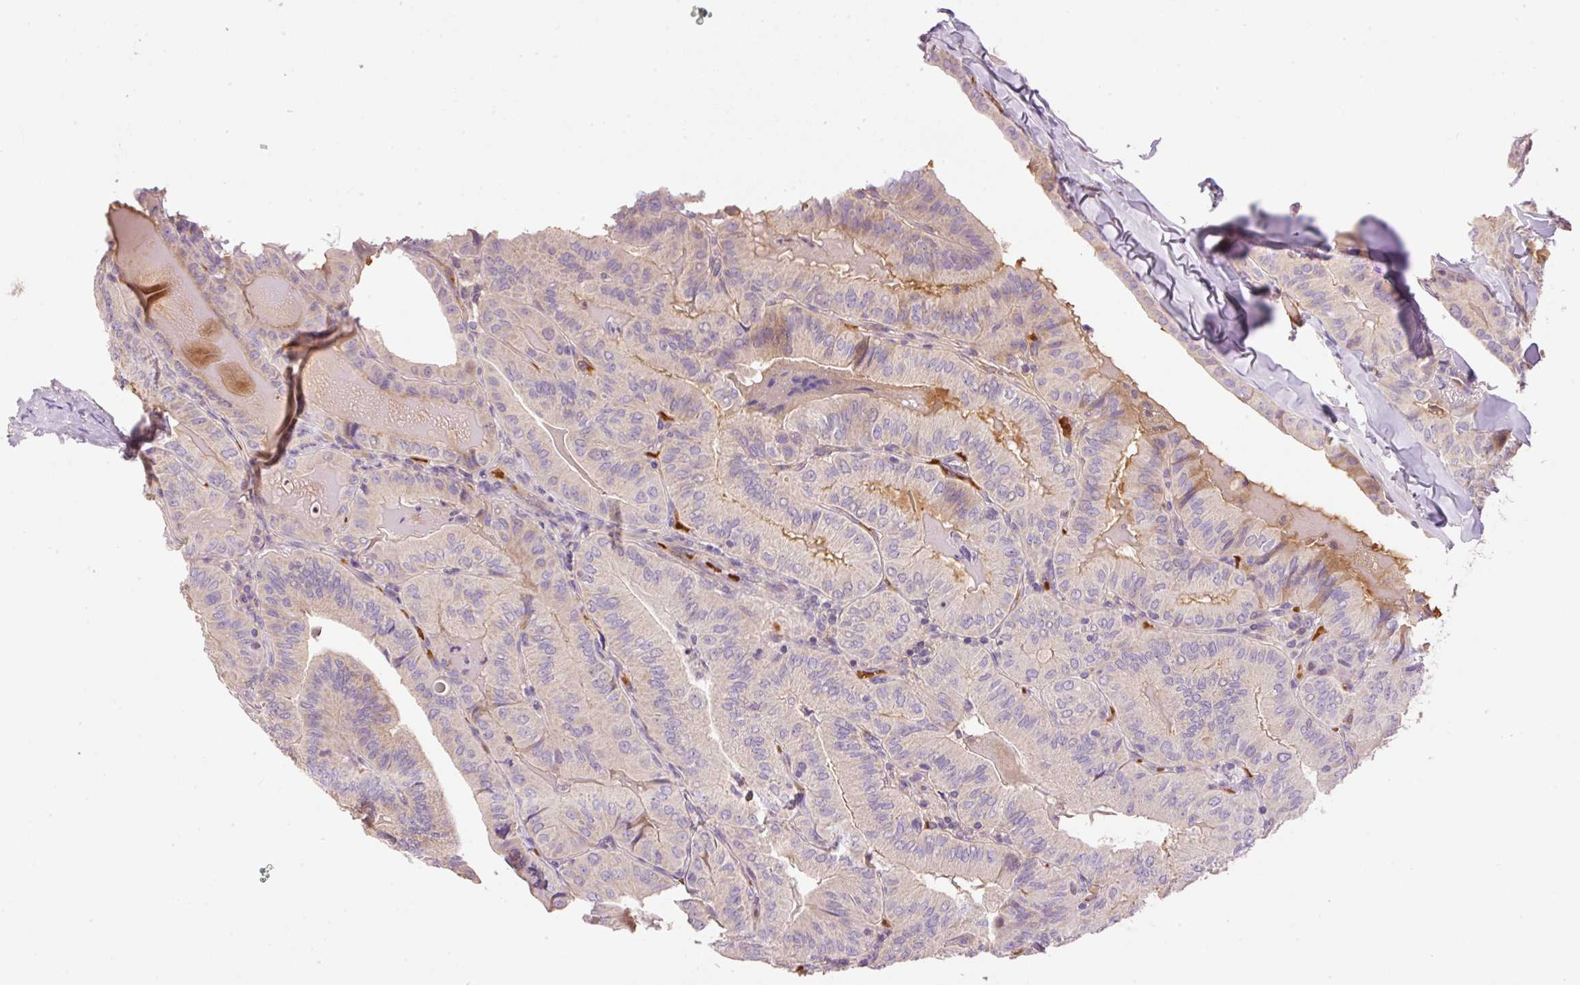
{"staining": {"intensity": "weak", "quantity": "<25%", "location": "cytoplasmic/membranous"}, "tissue": "thyroid cancer", "cell_type": "Tumor cells", "image_type": "cancer", "snomed": [{"axis": "morphology", "description": "Papillary adenocarcinoma, NOS"}, {"axis": "topography", "description": "Thyroid gland"}], "caption": "Tumor cells are negative for protein expression in human thyroid papillary adenocarcinoma.", "gene": "CMTM8", "patient": {"sex": "female", "age": 68}}